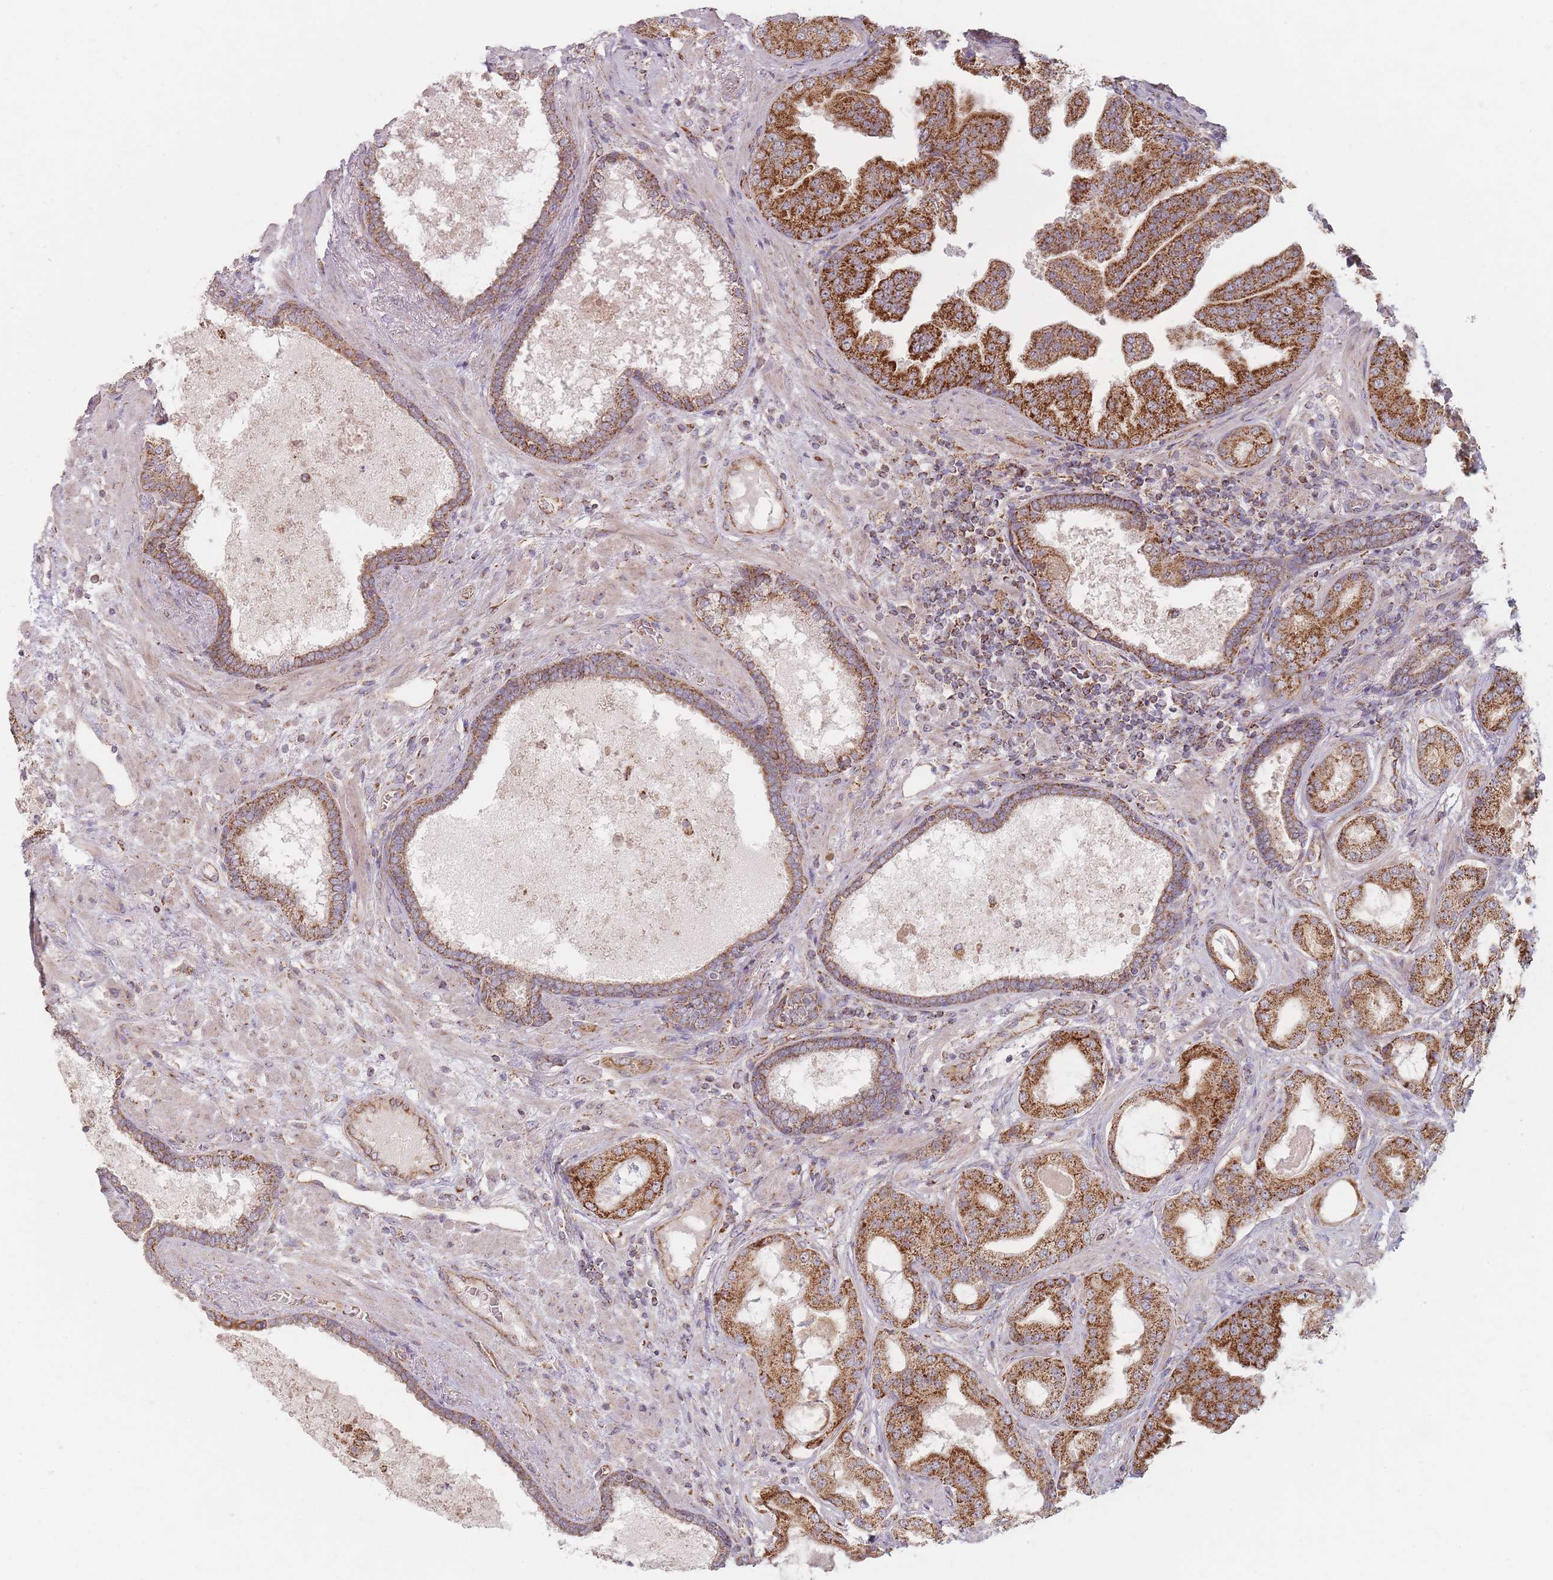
{"staining": {"intensity": "strong", "quantity": ">75%", "location": "cytoplasmic/membranous"}, "tissue": "prostate cancer", "cell_type": "Tumor cells", "image_type": "cancer", "snomed": [{"axis": "morphology", "description": "Adenocarcinoma, High grade"}, {"axis": "topography", "description": "Prostate"}], "caption": "Tumor cells display strong cytoplasmic/membranous positivity in approximately >75% of cells in prostate cancer (adenocarcinoma (high-grade)).", "gene": "ESRP2", "patient": {"sex": "male", "age": 68}}